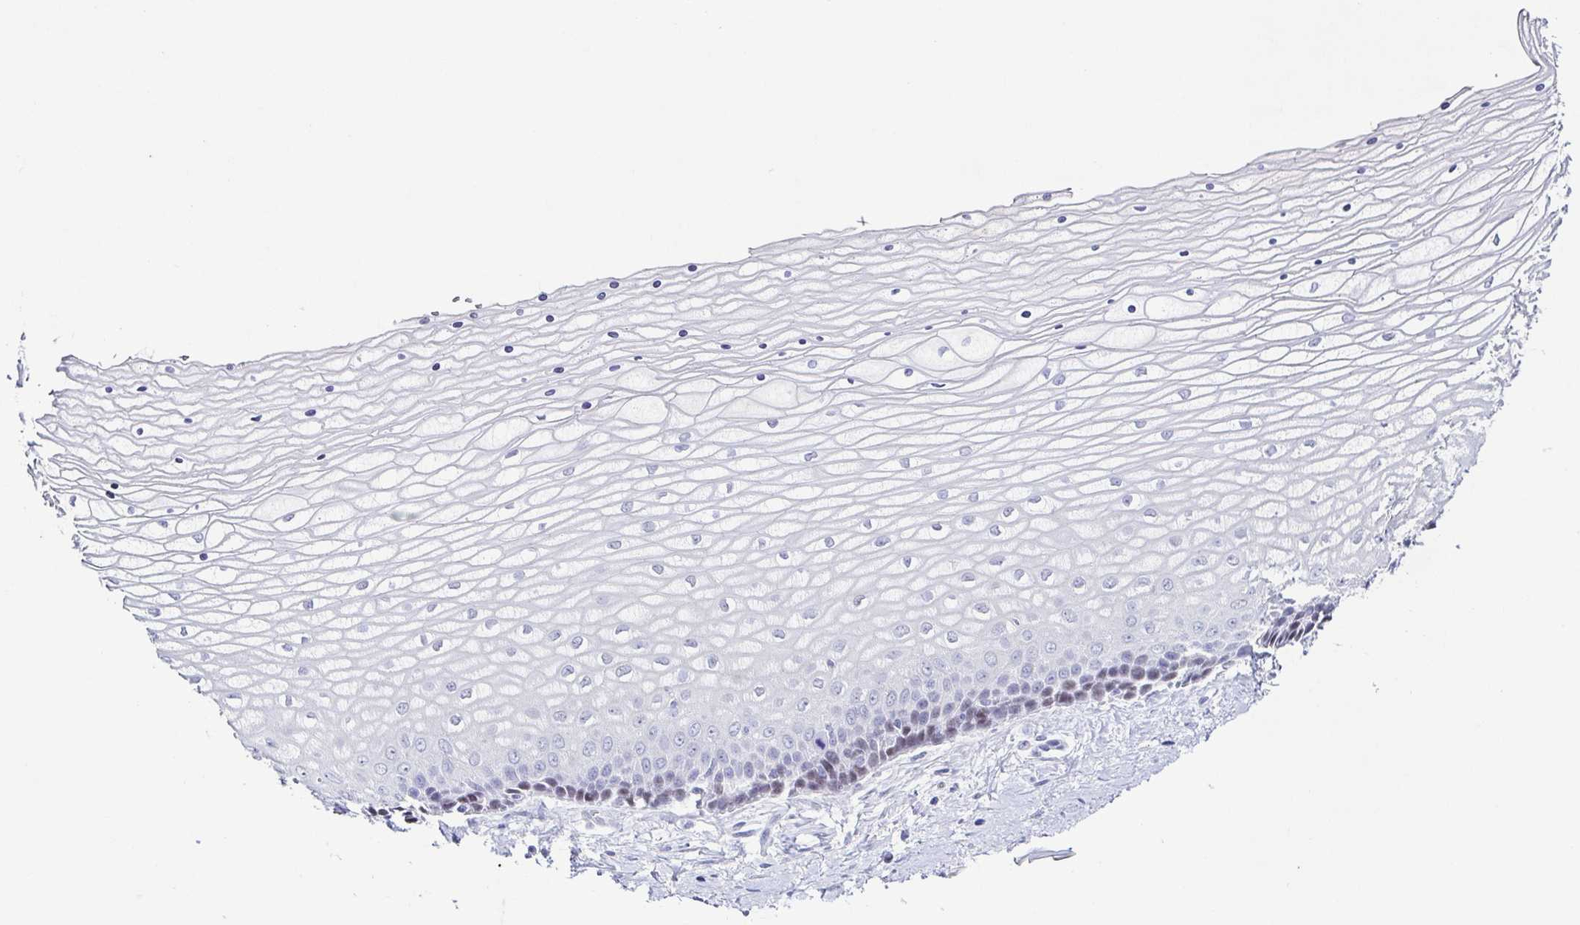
{"staining": {"intensity": "strong", "quantity": "<25%", "location": "nuclear"}, "tissue": "vagina", "cell_type": "Squamous epithelial cells", "image_type": "normal", "snomed": [{"axis": "morphology", "description": "Normal tissue, NOS"}, {"axis": "topography", "description": "Vagina"}], "caption": "Immunohistochemical staining of normal vagina exhibits medium levels of strong nuclear positivity in about <25% of squamous epithelial cells.", "gene": "TP73", "patient": {"sex": "female", "age": 45}}